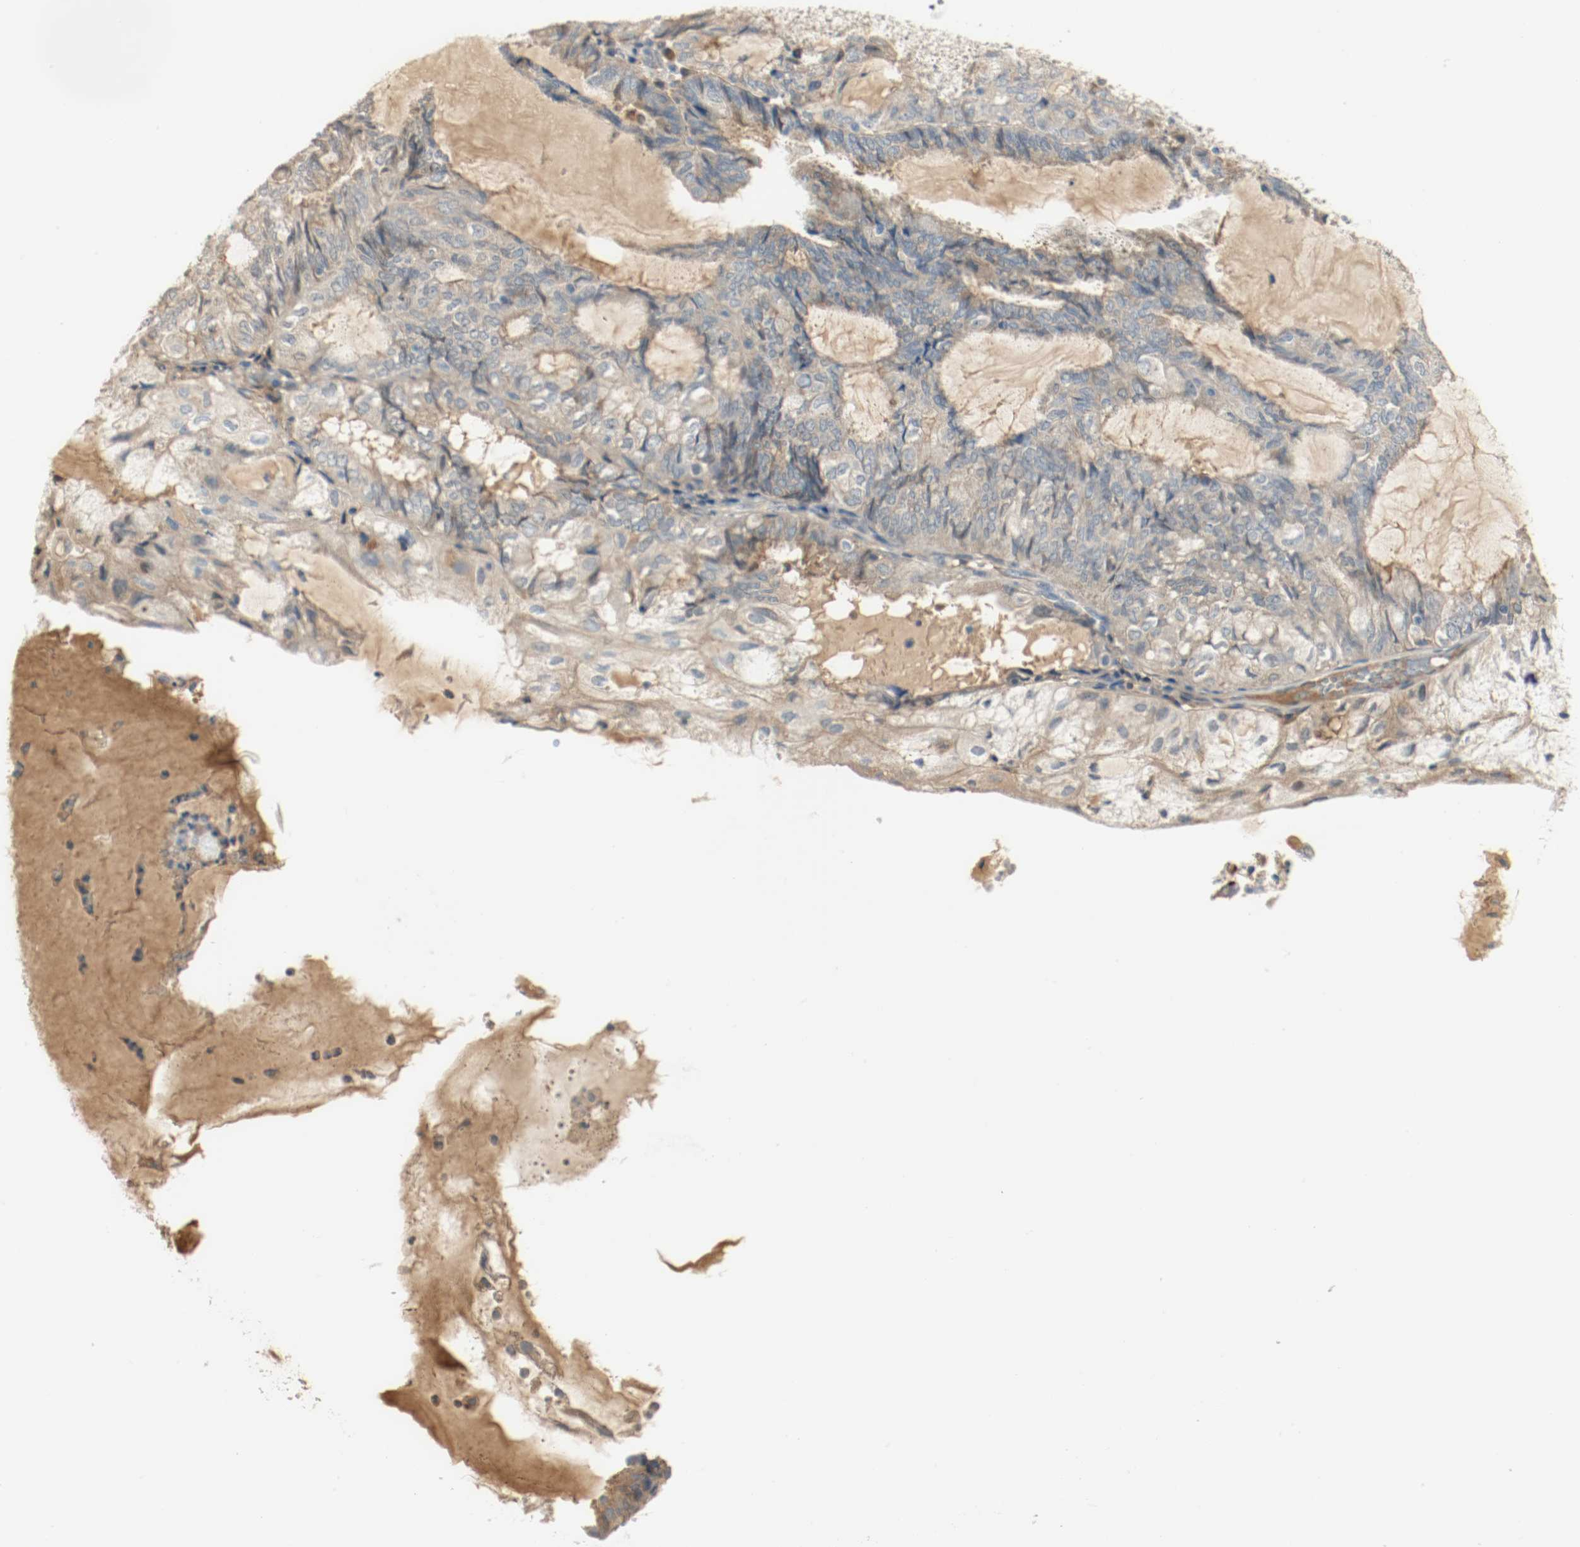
{"staining": {"intensity": "moderate", "quantity": ">75%", "location": "cytoplasmic/membranous"}, "tissue": "endometrial cancer", "cell_type": "Tumor cells", "image_type": "cancer", "snomed": [{"axis": "morphology", "description": "Adenocarcinoma, NOS"}, {"axis": "topography", "description": "Endometrium"}], "caption": "Endometrial cancer (adenocarcinoma) stained for a protein demonstrates moderate cytoplasmic/membranous positivity in tumor cells.", "gene": "MELTF", "patient": {"sex": "female", "age": 81}}